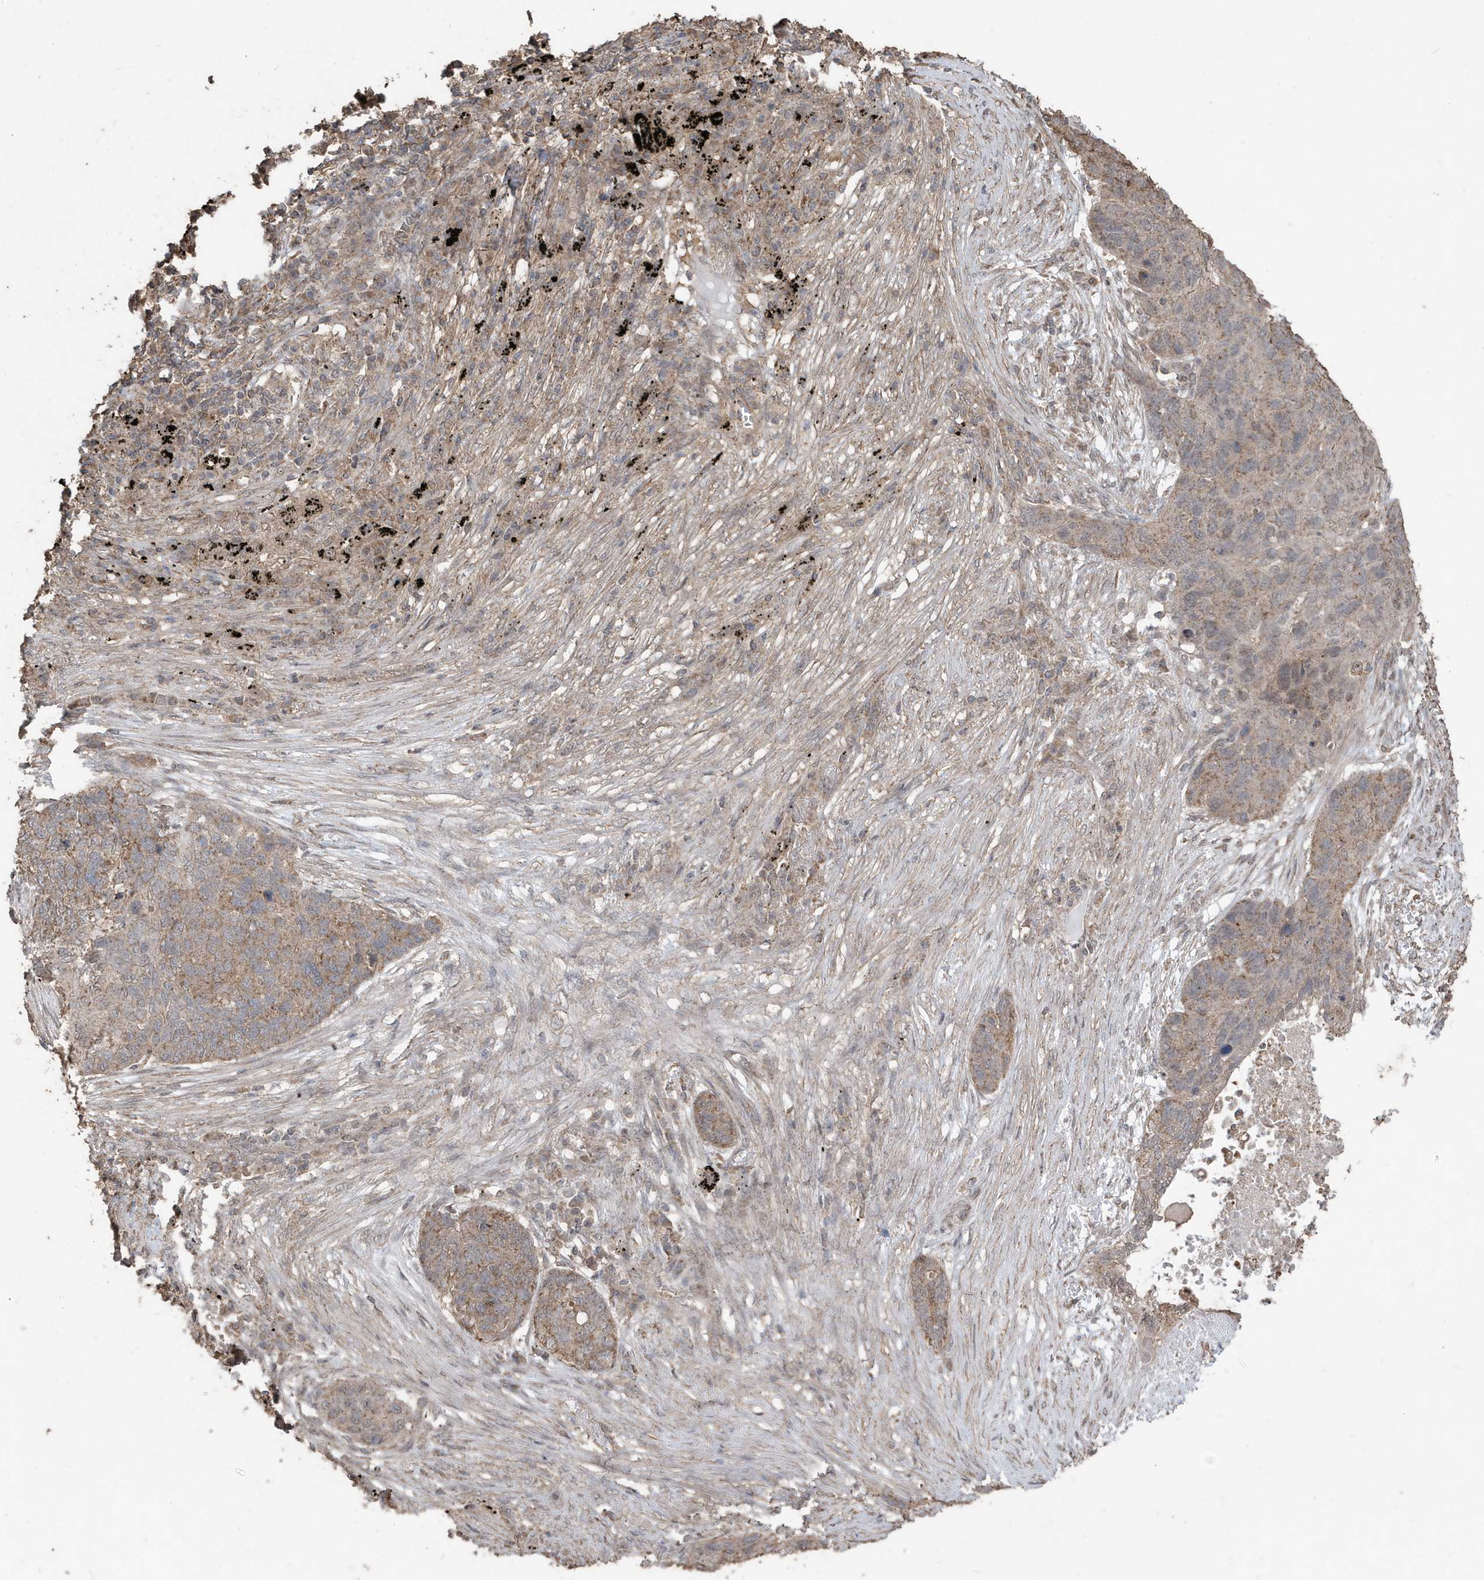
{"staining": {"intensity": "moderate", "quantity": ">75%", "location": "cytoplasmic/membranous"}, "tissue": "lung cancer", "cell_type": "Tumor cells", "image_type": "cancer", "snomed": [{"axis": "morphology", "description": "Squamous cell carcinoma, NOS"}, {"axis": "topography", "description": "Lung"}], "caption": "IHC (DAB (3,3'-diaminobenzidine)) staining of squamous cell carcinoma (lung) shows moderate cytoplasmic/membranous protein expression in approximately >75% of tumor cells. (DAB IHC with brightfield microscopy, high magnification).", "gene": "PAXBP1", "patient": {"sex": "female", "age": 63}}